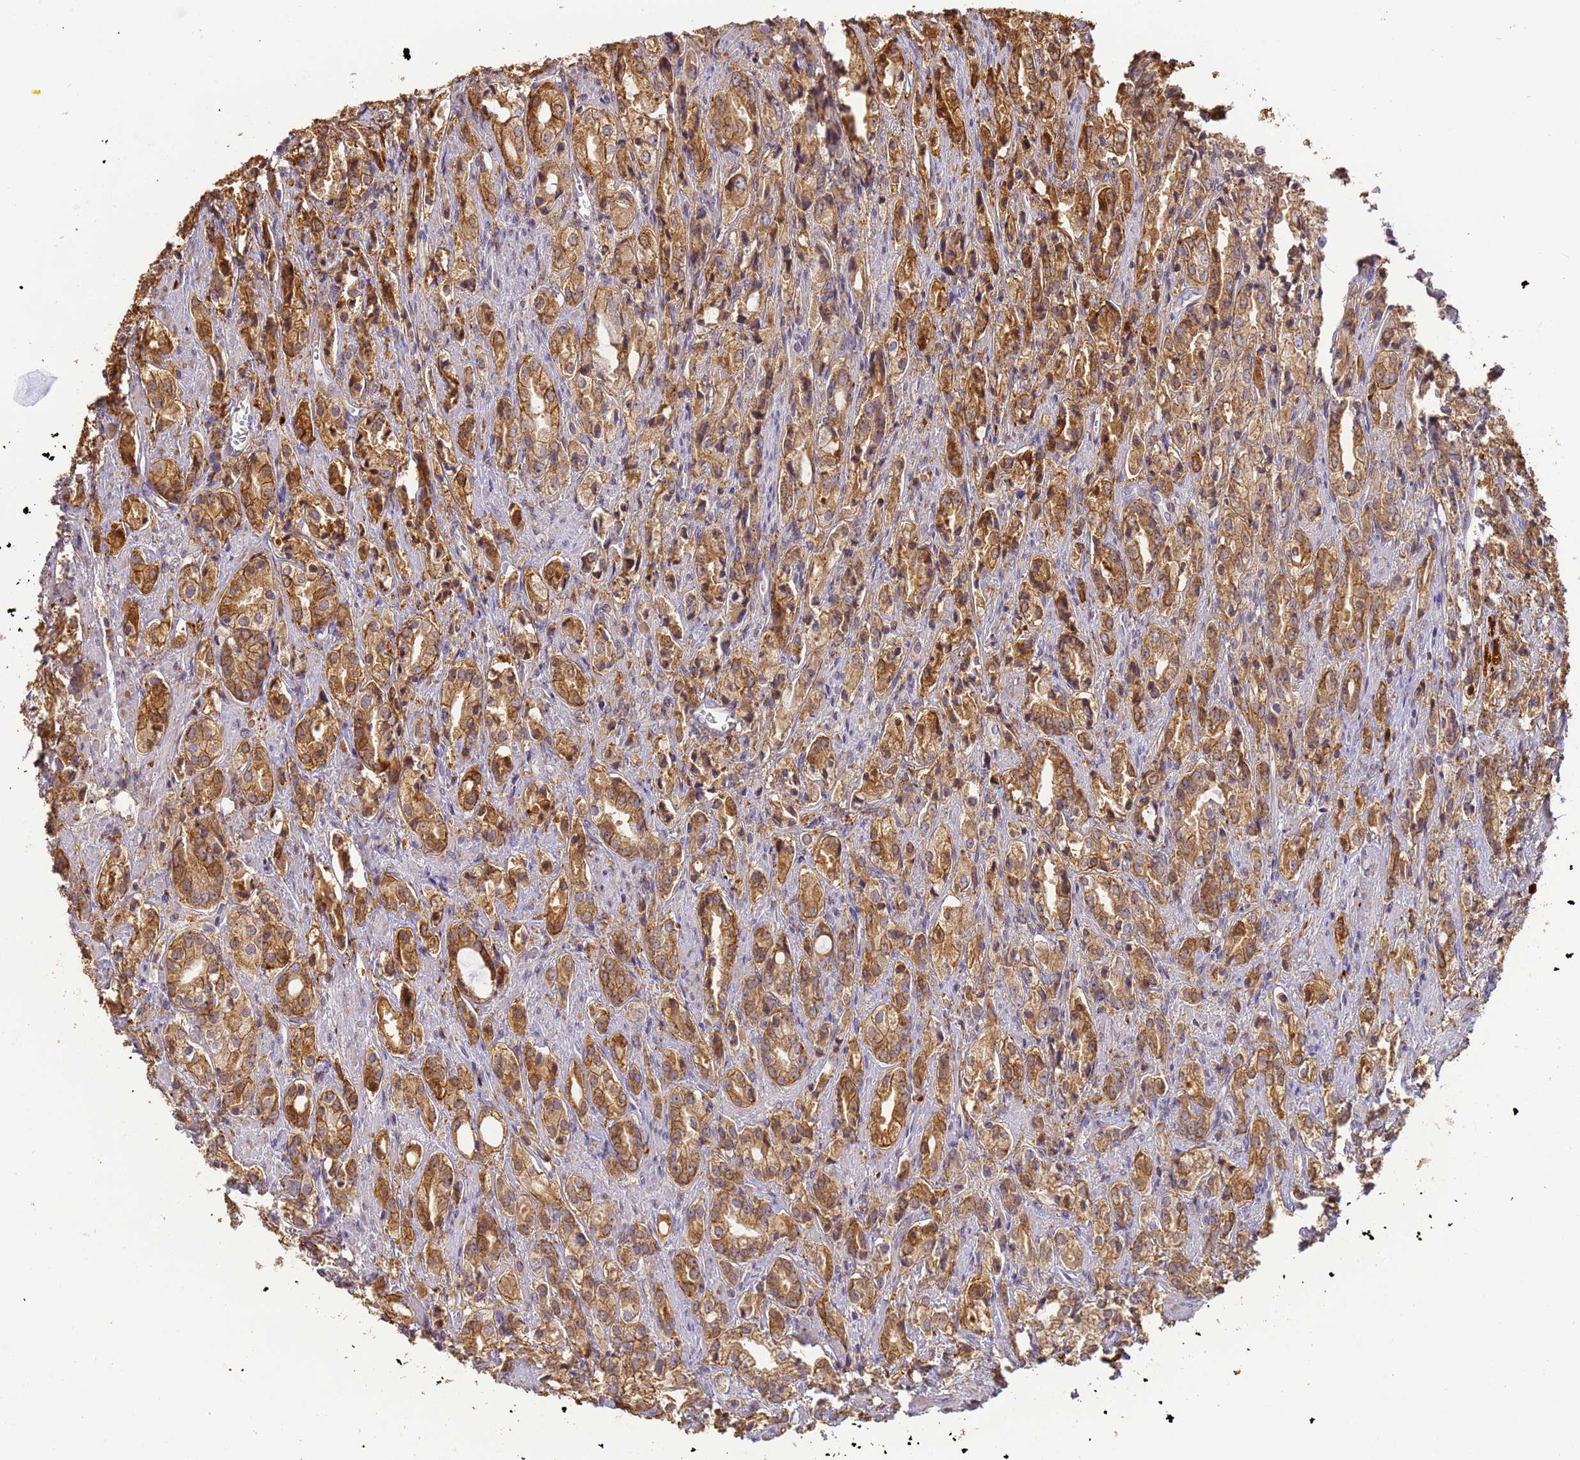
{"staining": {"intensity": "strong", "quantity": ">75%", "location": "cytoplasmic/membranous"}, "tissue": "prostate cancer", "cell_type": "Tumor cells", "image_type": "cancer", "snomed": [{"axis": "morphology", "description": "Adenocarcinoma, High grade"}, {"axis": "topography", "description": "Prostate"}], "caption": "Protein expression by immunohistochemistry exhibits strong cytoplasmic/membranous positivity in approximately >75% of tumor cells in prostate cancer (adenocarcinoma (high-grade)).", "gene": "M6PR", "patient": {"sex": "male", "age": 50}}